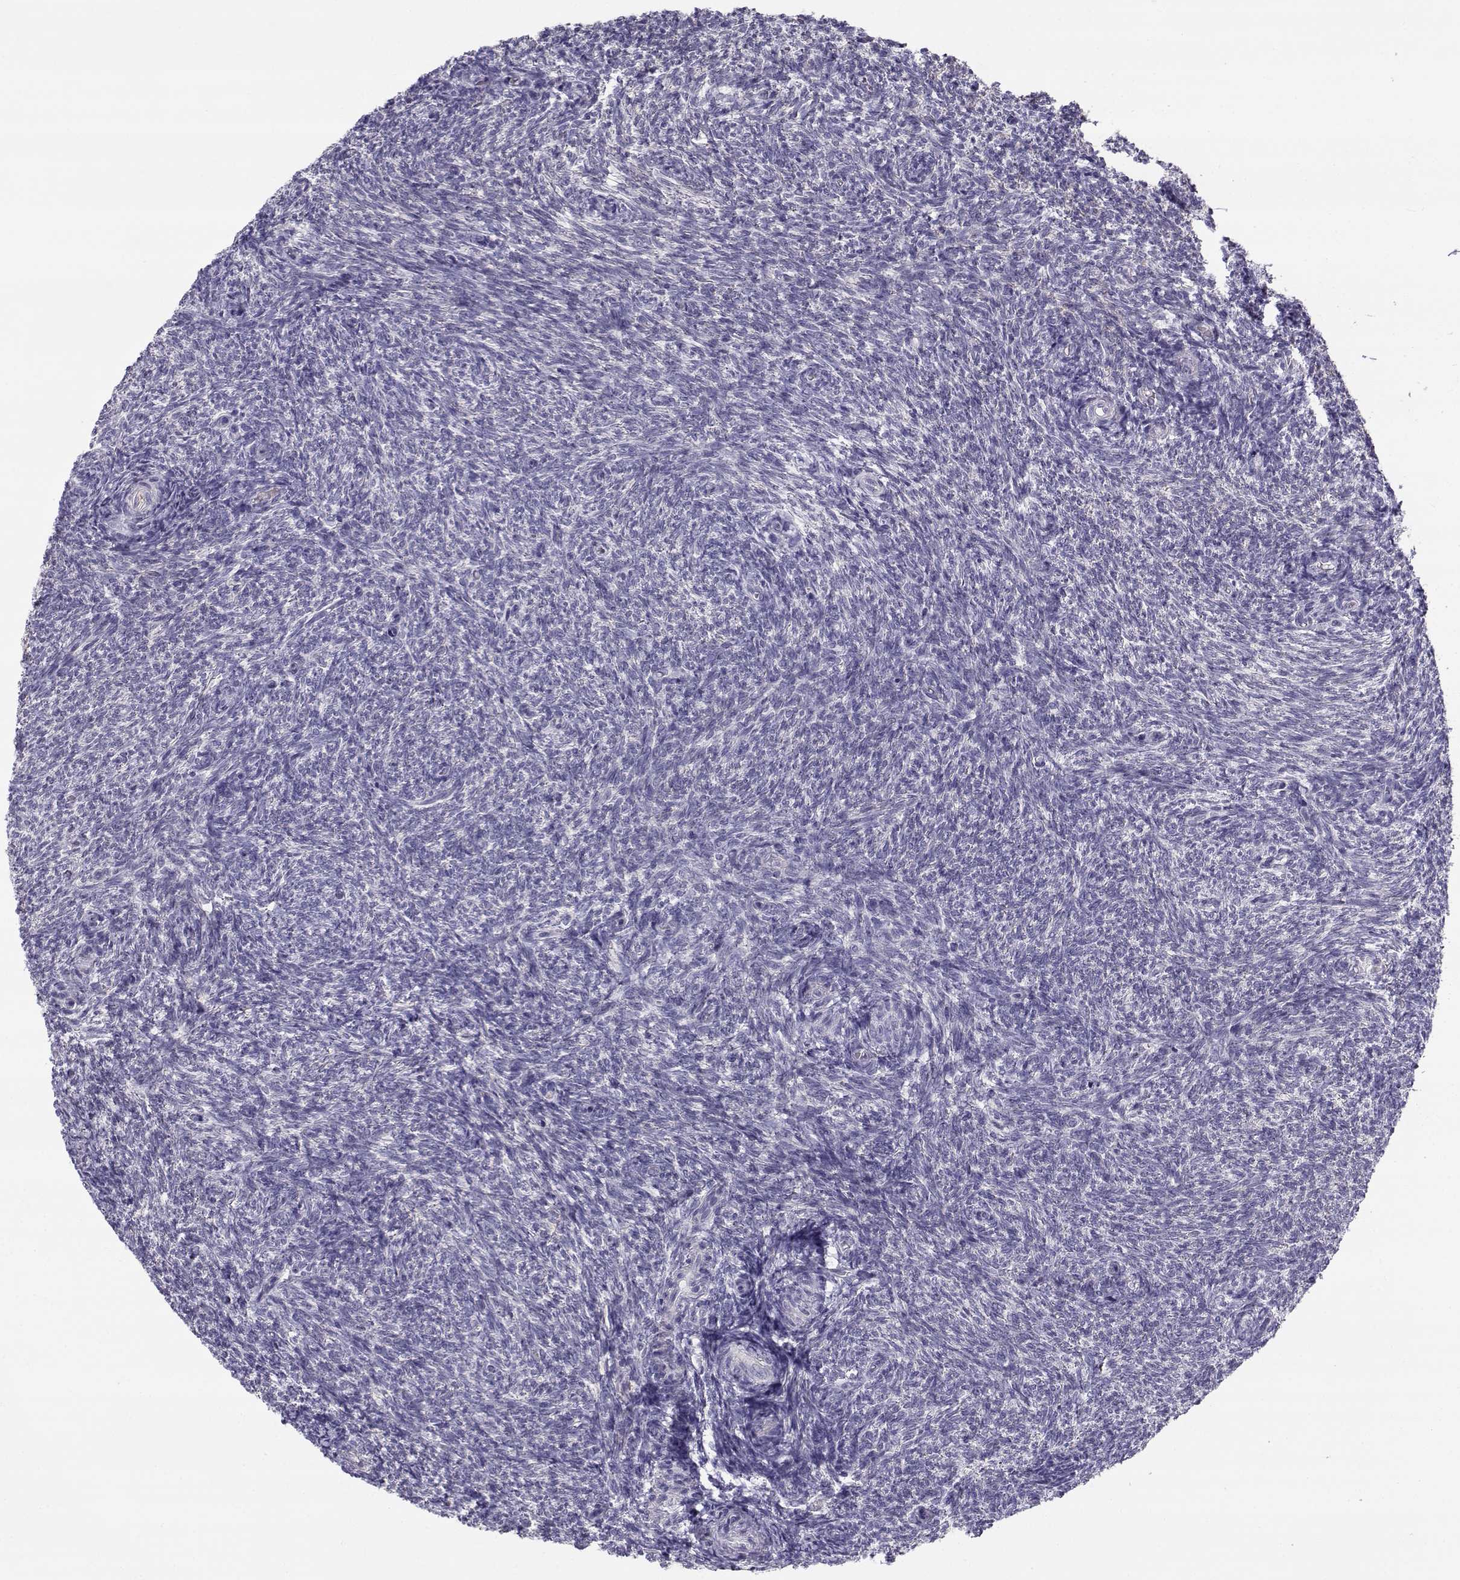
{"staining": {"intensity": "negative", "quantity": "none", "location": "none"}, "tissue": "ovary", "cell_type": "Follicle cells", "image_type": "normal", "snomed": [{"axis": "morphology", "description": "Normal tissue, NOS"}, {"axis": "topography", "description": "Ovary"}], "caption": "IHC image of benign human ovary stained for a protein (brown), which demonstrates no positivity in follicle cells.", "gene": "SLCO6A1", "patient": {"sex": "female", "age": 39}}